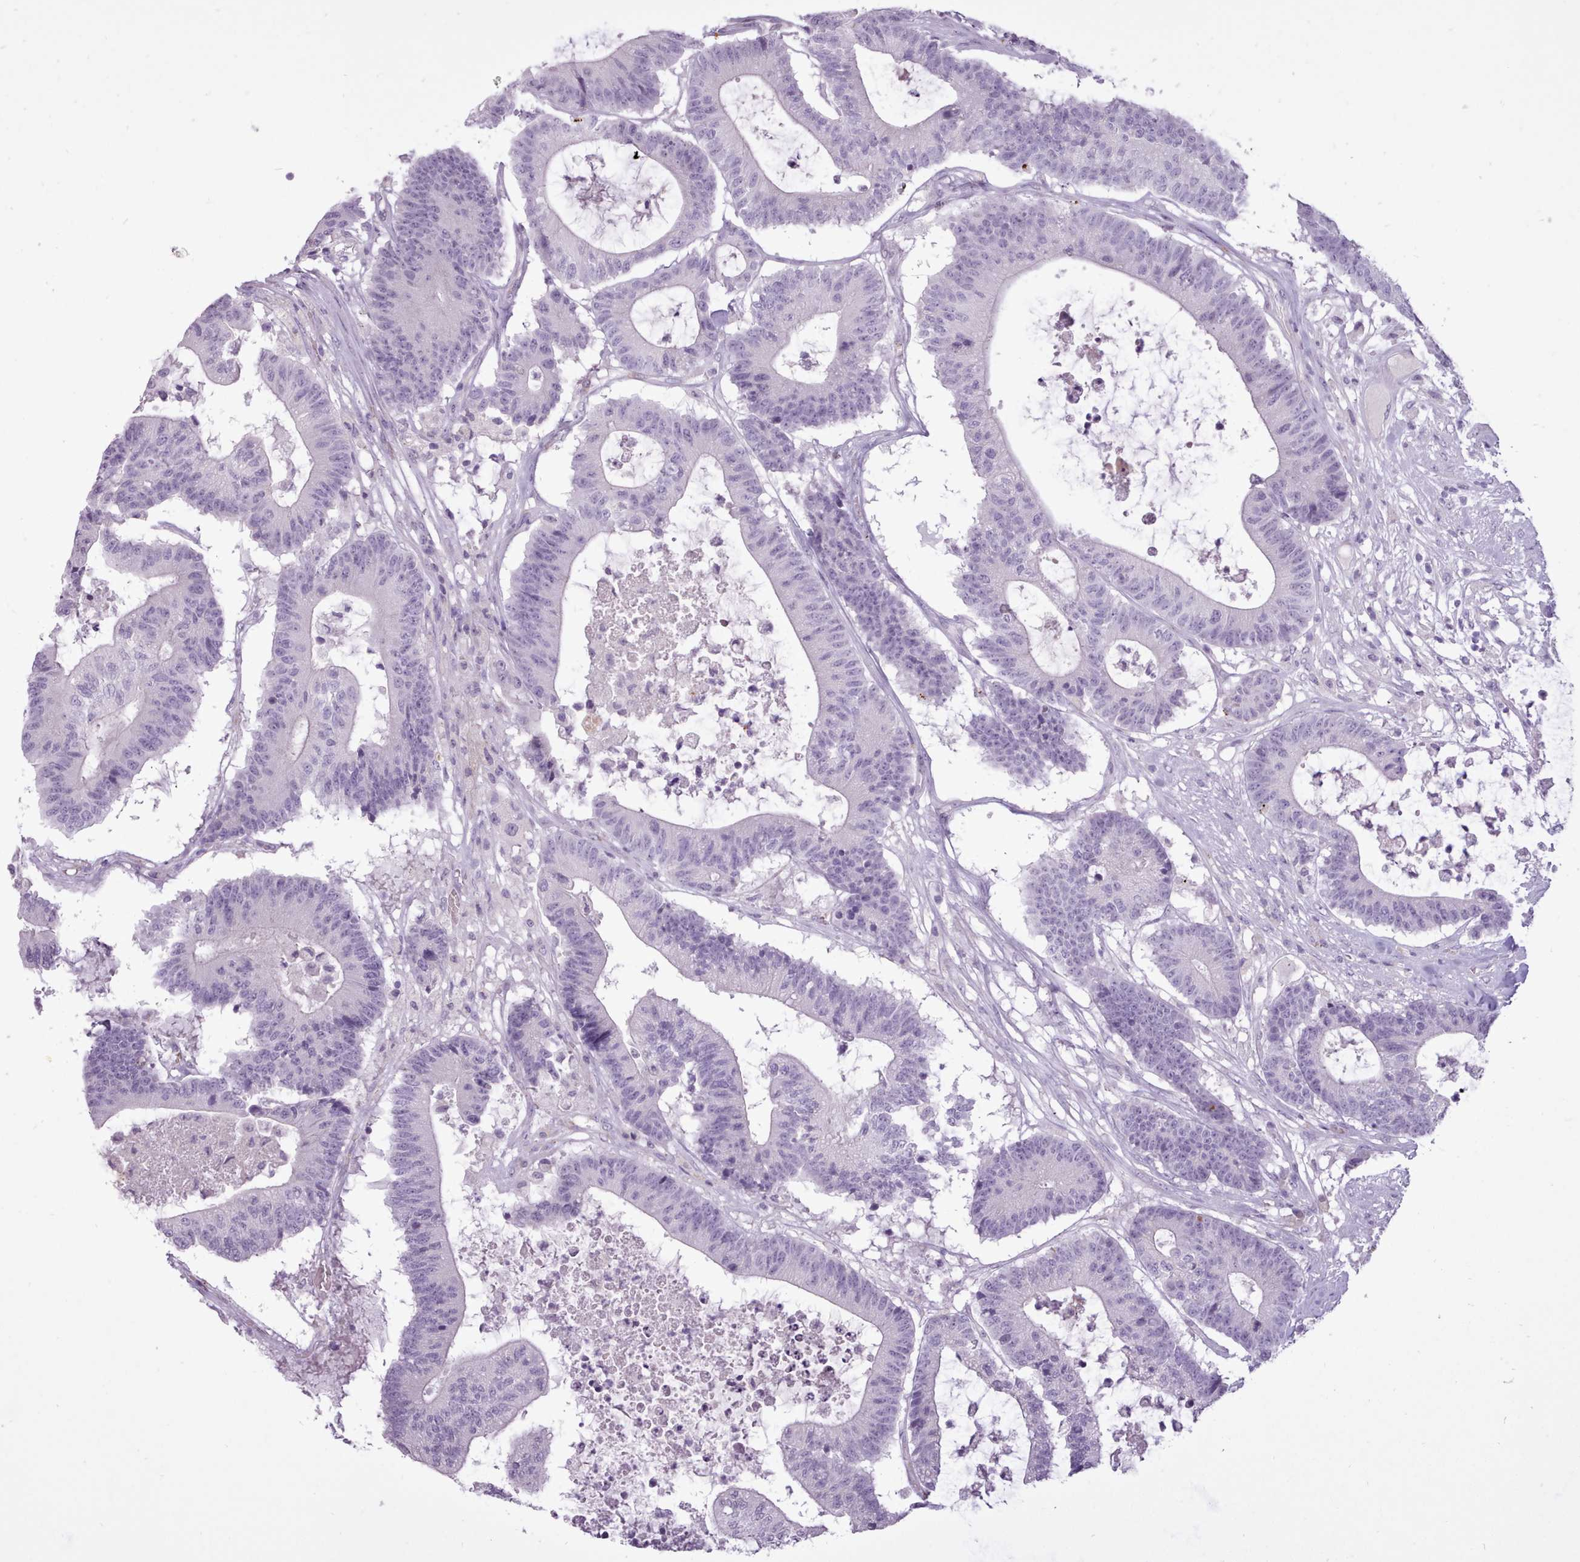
{"staining": {"intensity": "negative", "quantity": "none", "location": "none"}, "tissue": "colorectal cancer", "cell_type": "Tumor cells", "image_type": "cancer", "snomed": [{"axis": "morphology", "description": "Adenocarcinoma, NOS"}, {"axis": "topography", "description": "Colon"}], "caption": "Tumor cells show no significant protein positivity in adenocarcinoma (colorectal).", "gene": "ATRAID", "patient": {"sex": "female", "age": 84}}